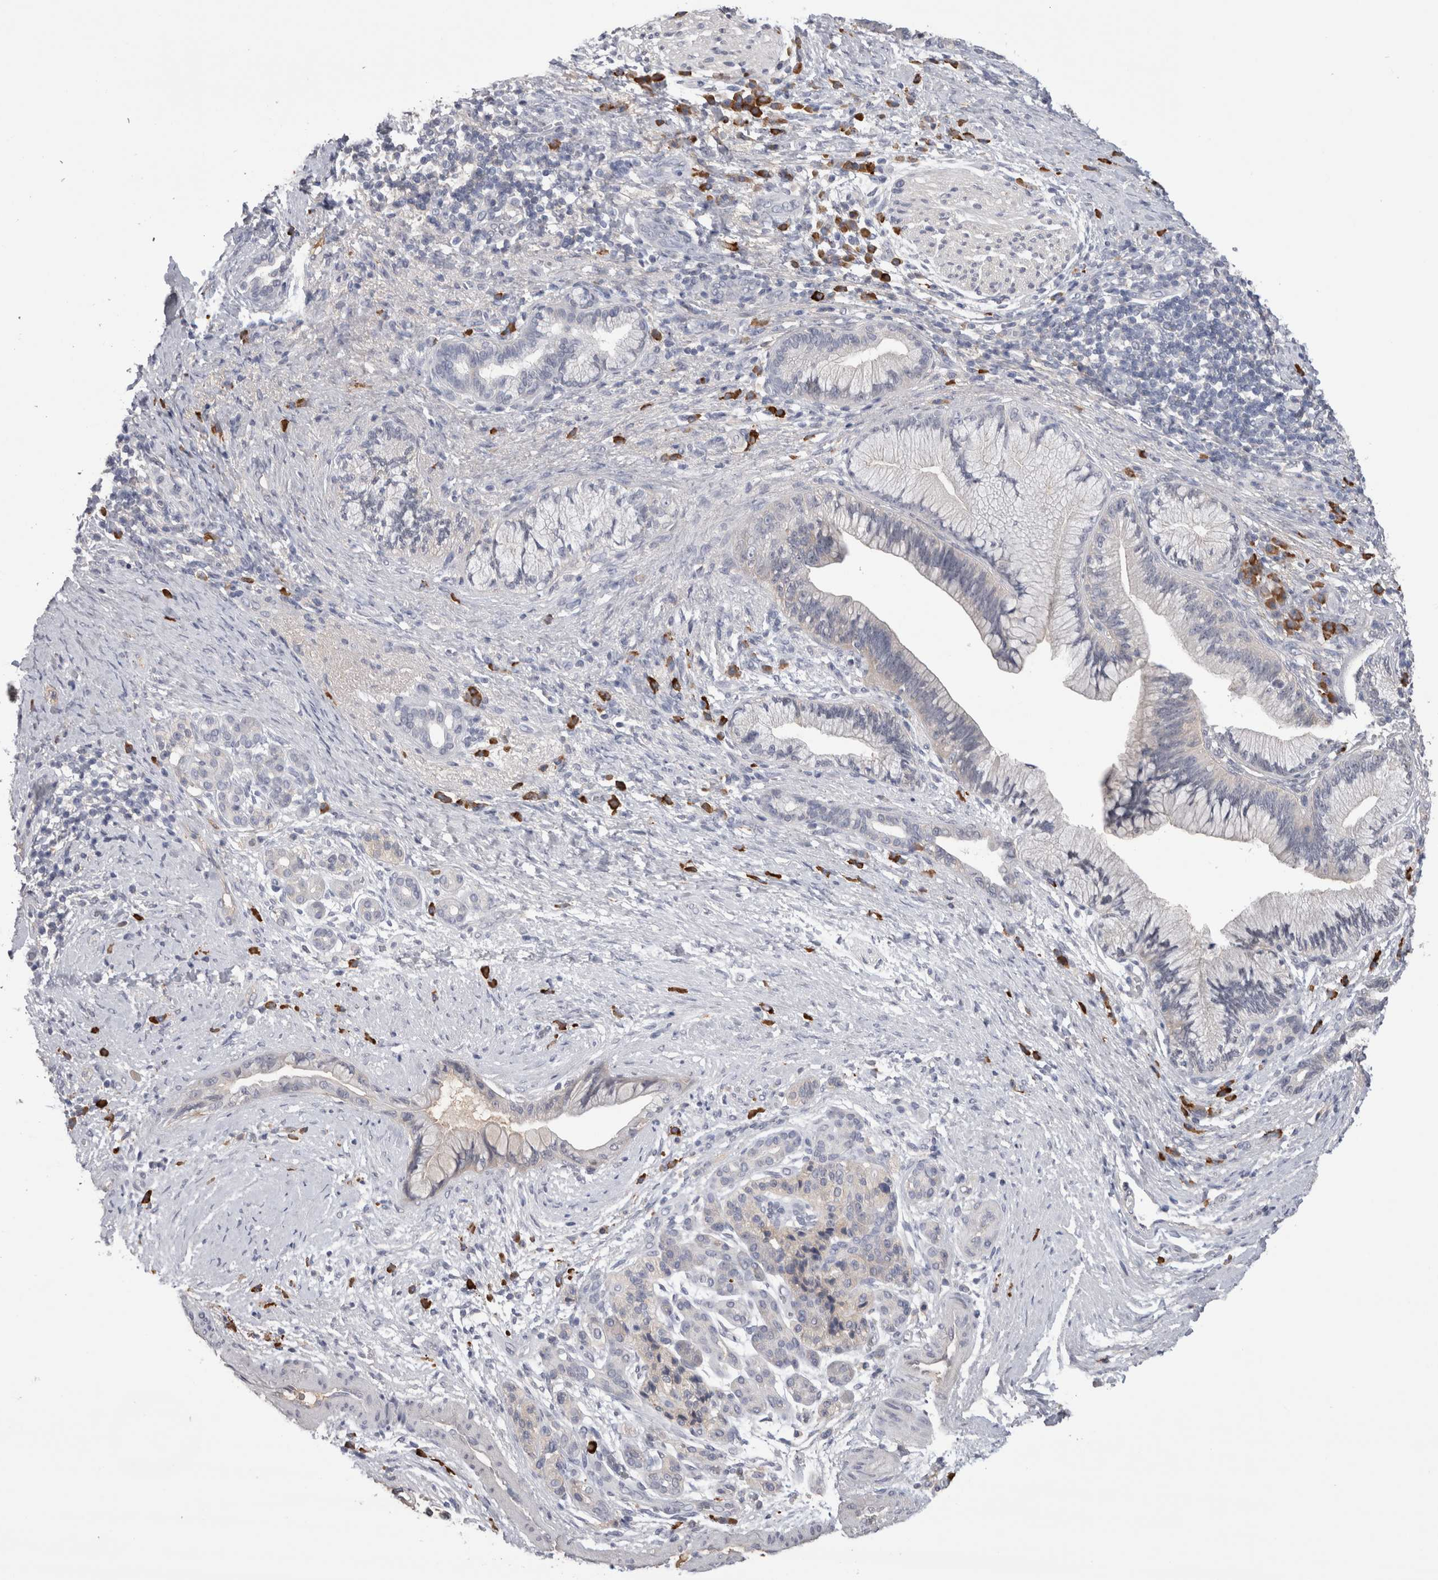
{"staining": {"intensity": "negative", "quantity": "none", "location": "none"}, "tissue": "pancreatic cancer", "cell_type": "Tumor cells", "image_type": "cancer", "snomed": [{"axis": "morphology", "description": "Adenocarcinoma, NOS"}, {"axis": "topography", "description": "Pancreas"}], "caption": "Immunohistochemical staining of adenocarcinoma (pancreatic) demonstrates no significant staining in tumor cells.", "gene": "PPP3CC", "patient": {"sex": "male", "age": 59}}